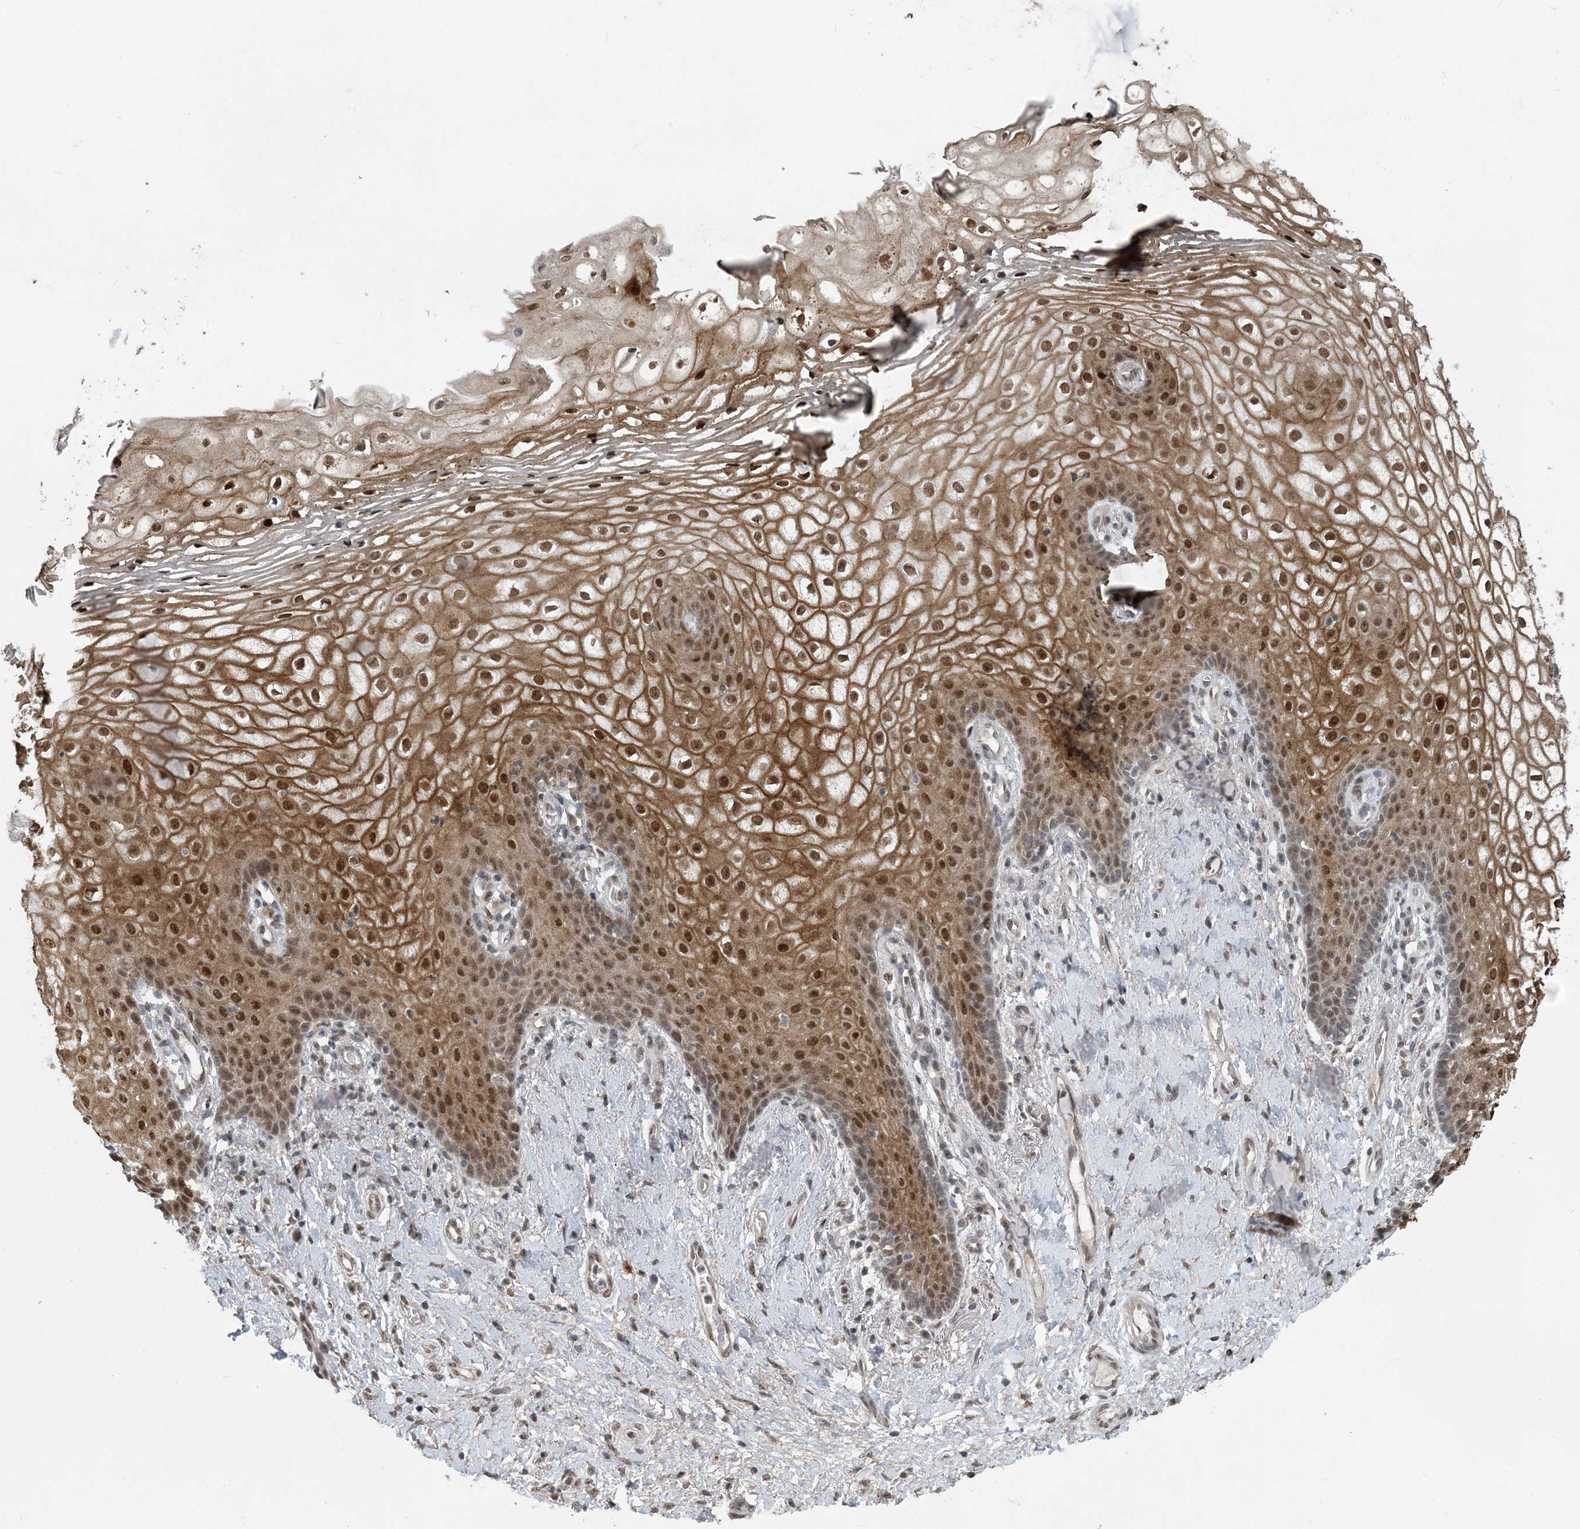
{"staining": {"intensity": "strong", "quantity": ">75%", "location": "cytoplasmic/membranous,nuclear"}, "tissue": "vagina", "cell_type": "Squamous epithelial cells", "image_type": "normal", "snomed": [{"axis": "morphology", "description": "Normal tissue, NOS"}, {"axis": "topography", "description": "Vagina"}], "caption": "IHC staining of benign vagina, which exhibits high levels of strong cytoplasmic/membranous,nuclear expression in about >75% of squamous epithelial cells indicating strong cytoplasmic/membranous,nuclear protein positivity. The staining was performed using DAB (brown) for protein detection and nuclei were counterstained in hematoxylin (blue).", "gene": "MBD2", "patient": {"sex": "female", "age": 60}}